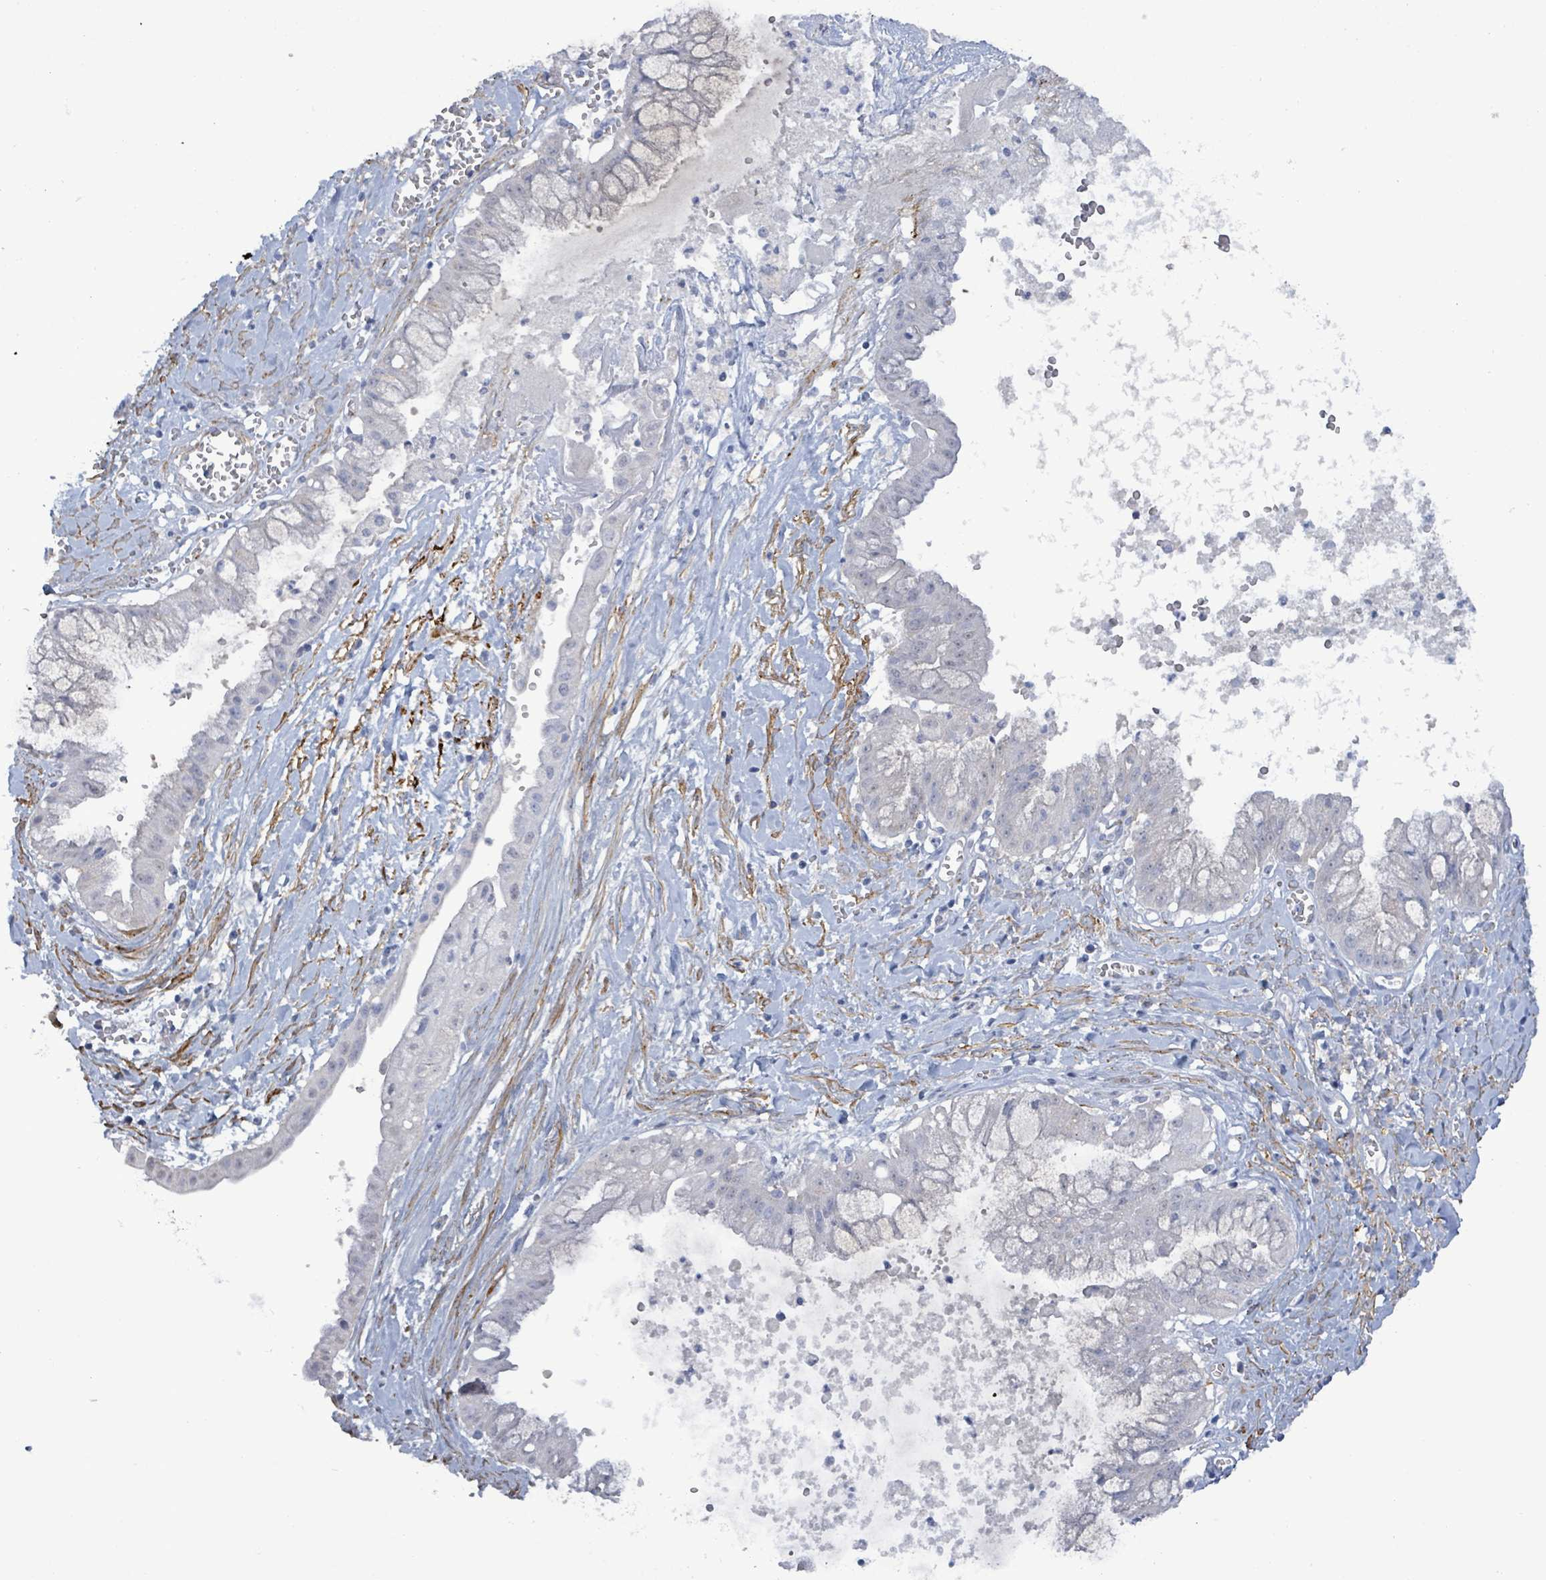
{"staining": {"intensity": "negative", "quantity": "none", "location": "none"}, "tissue": "ovarian cancer", "cell_type": "Tumor cells", "image_type": "cancer", "snomed": [{"axis": "morphology", "description": "Cystadenocarcinoma, mucinous, NOS"}, {"axis": "topography", "description": "Ovary"}], "caption": "IHC image of ovarian mucinous cystadenocarcinoma stained for a protein (brown), which exhibits no positivity in tumor cells.", "gene": "DMRTC1B", "patient": {"sex": "female", "age": 70}}